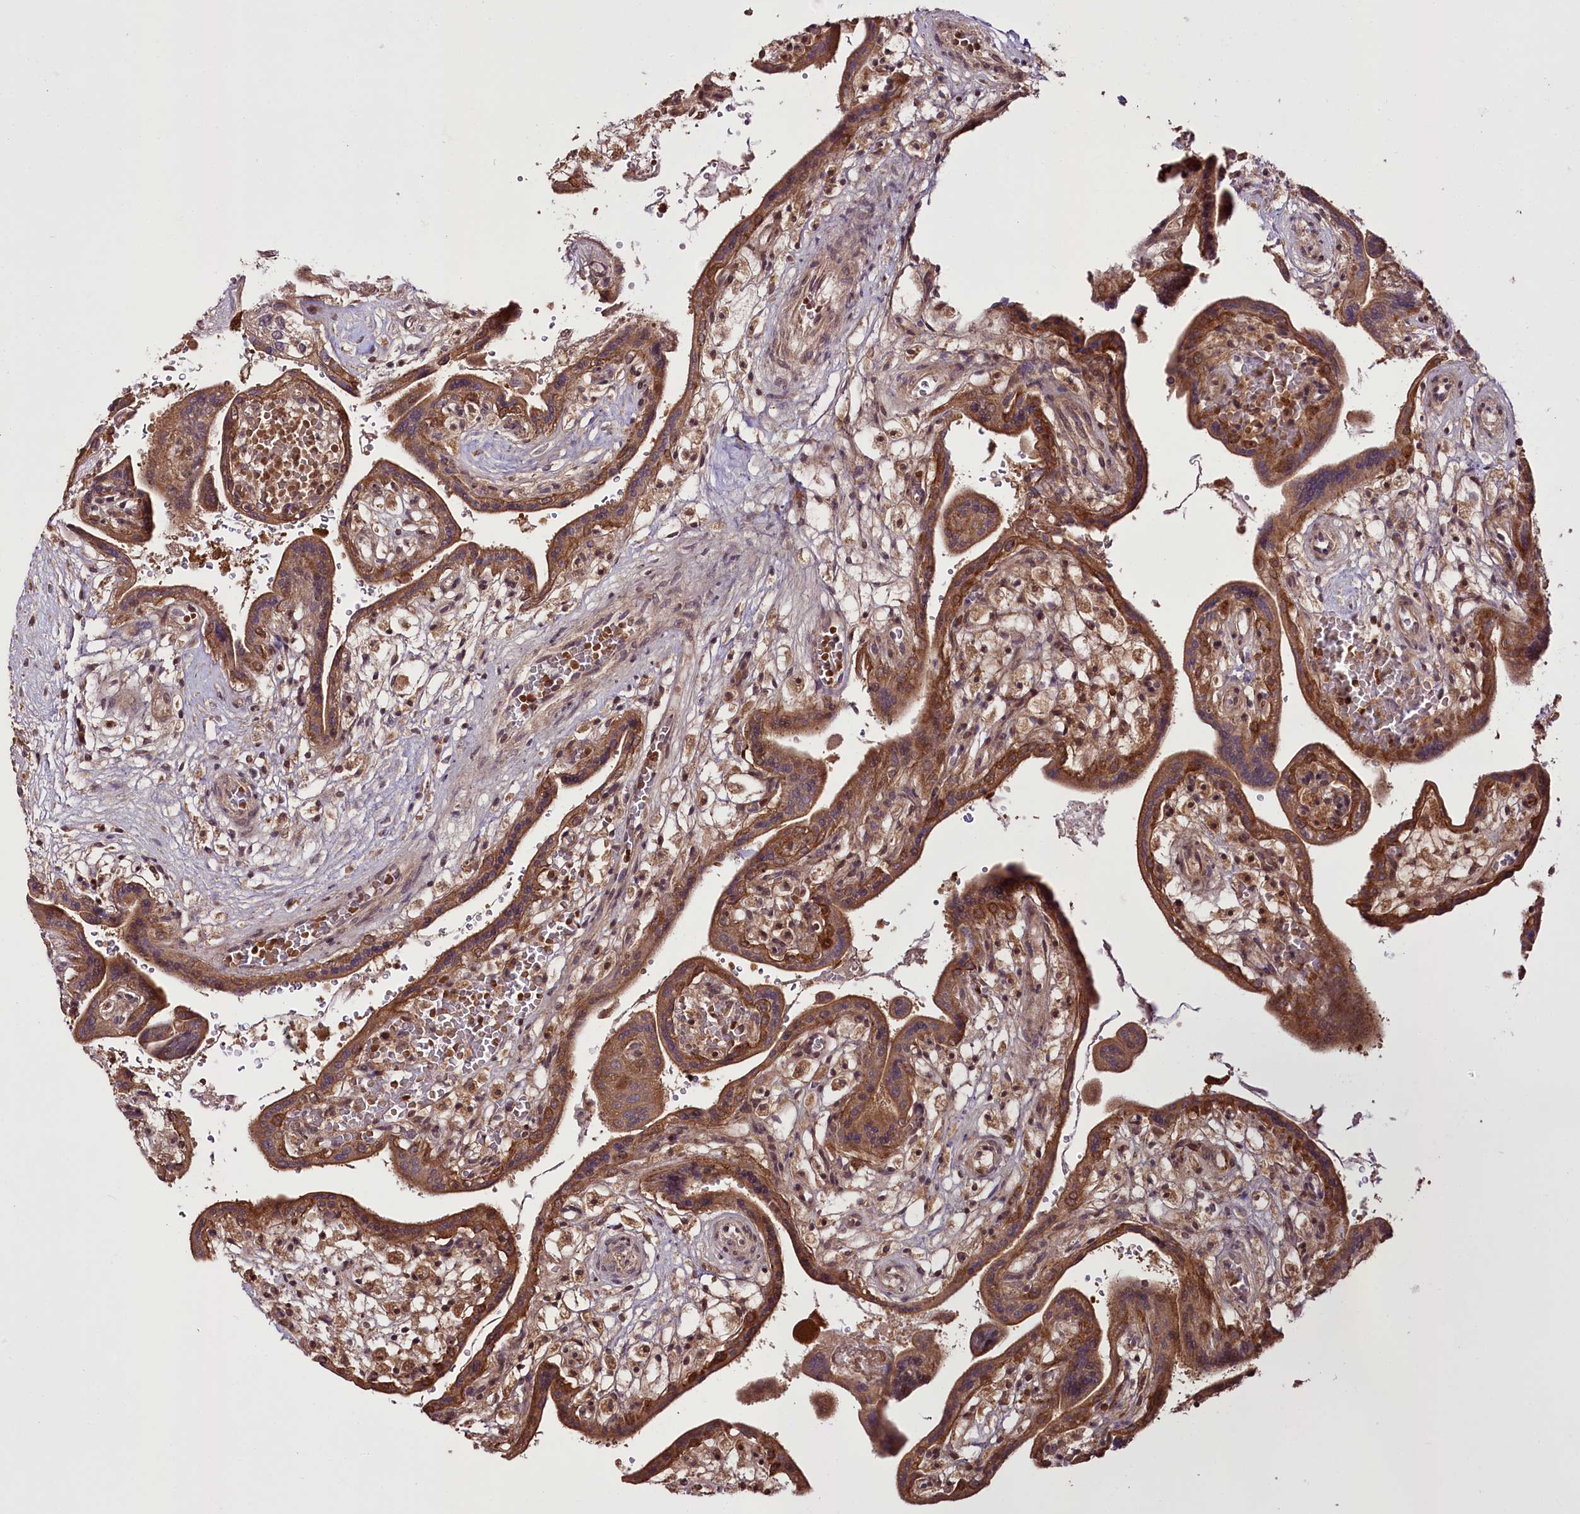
{"staining": {"intensity": "strong", "quantity": ">75%", "location": "cytoplasmic/membranous"}, "tissue": "placenta", "cell_type": "Trophoblastic cells", "image_type": "normal", "snomed": [{"axis": "morphology", "description": "Normal tissue, NOS"}, {"axis": "topography", "description": "Placenta"}], "caption": "High-magnification brightfield microscopy of benign placenta stained with DAB (3,3'-diaminobenzidine) (brown) and counterstained with hematoxylin (blue). trophoblastic cells exhibit strong cytoplasmic/membranous expression is present in about>75% of cells. (DAB = brown stain, brightfield microscopy at high magnification).", "gene": "DHX29", "patient": {"sex": "female", "age": 37}}